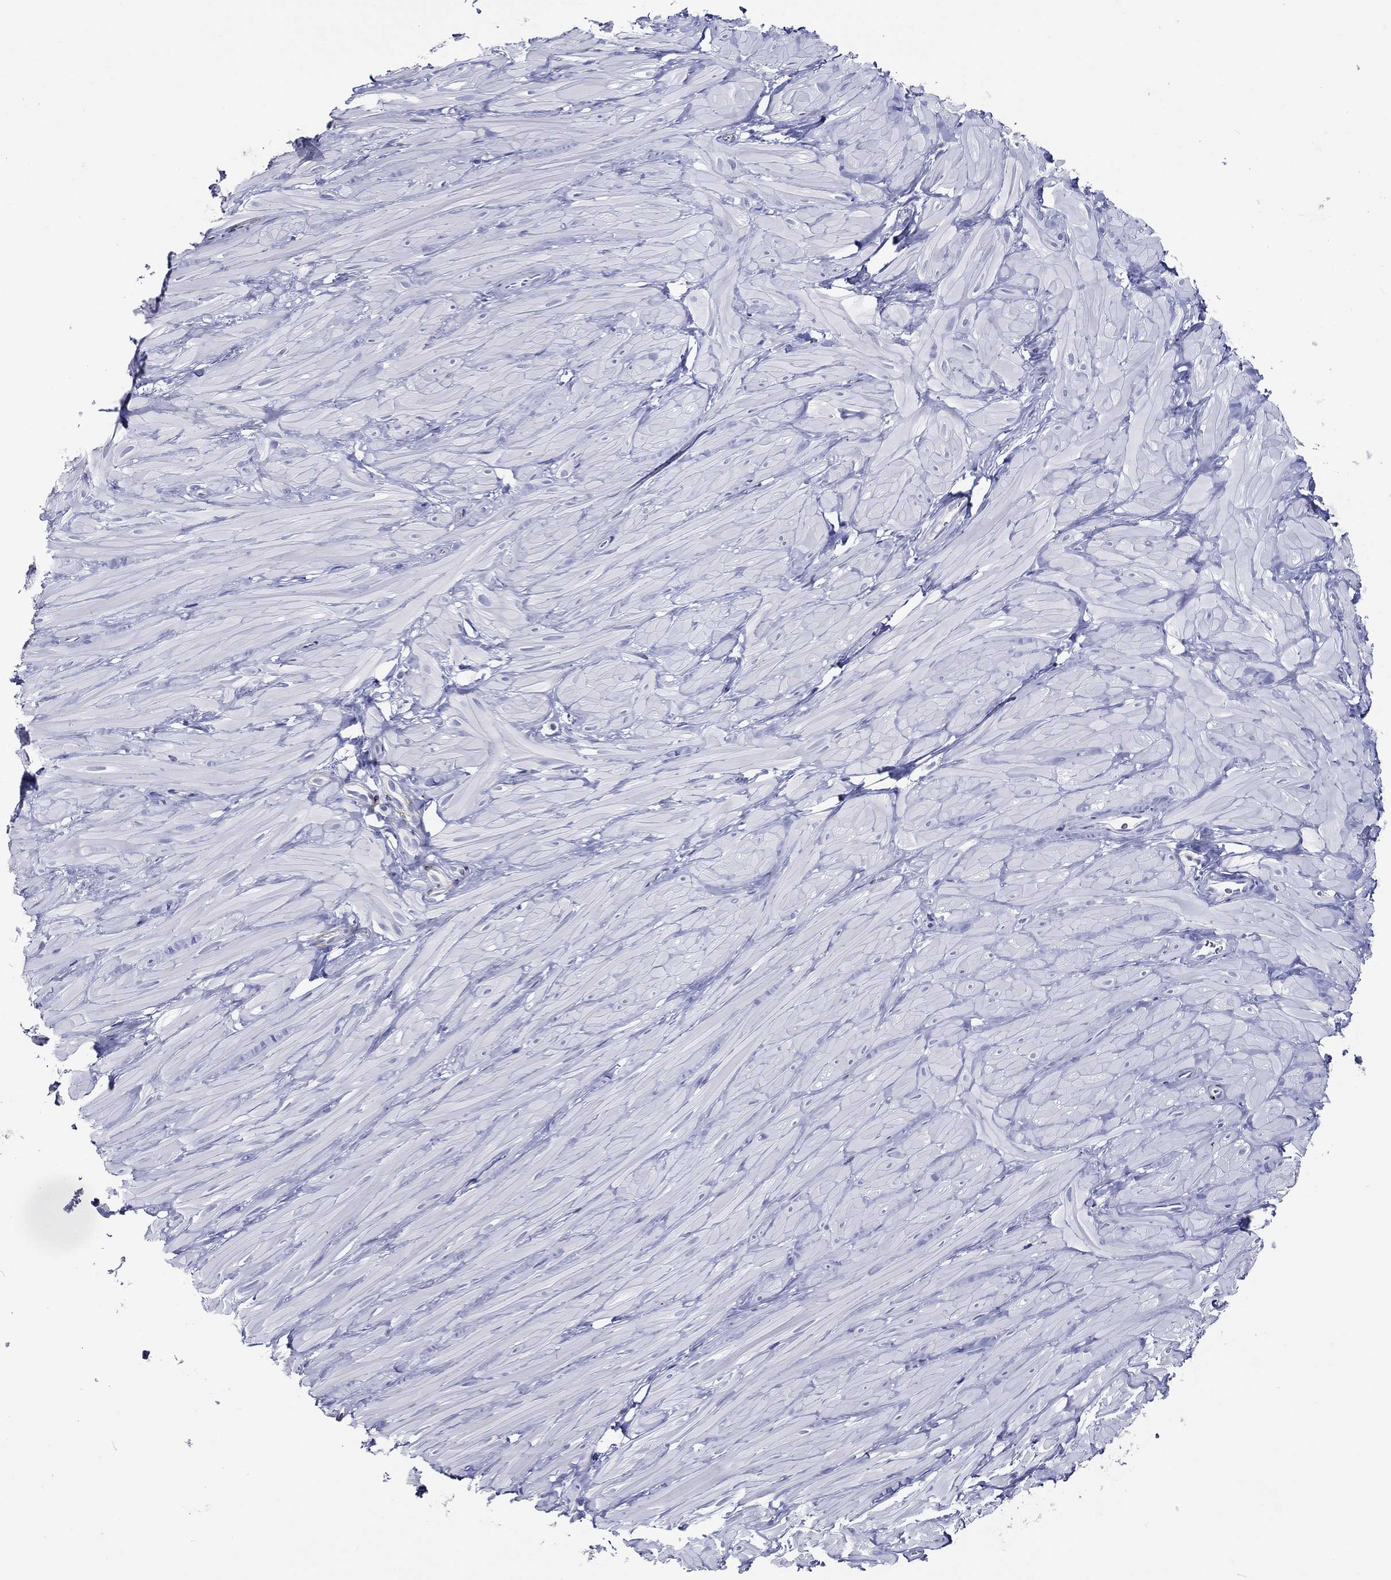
{"staining": {"intensity": "negative", "quantity": "none", "location": "none"}, "tissue": "soft tissue", "cell_type": "Fibroblasts", "image_type": "normal", "snomed": [{"axis": "morphology", "description": "Normal tissue, NOS"}, {"axis": "topography", "description": "Smooth muscle"}, {"axis": "topography", "description": "Peripheral nerve tissue"}], "caption": "Immunohistochemical staining of normal human soft tissue displays no significant expression in fibroblasts. (DAB (3,3'-diaminobenzidine) immunohistochemistry (IHC), high magnification).", "gene": "ACE2", "patient": {"sex": "male", "age": 22}}